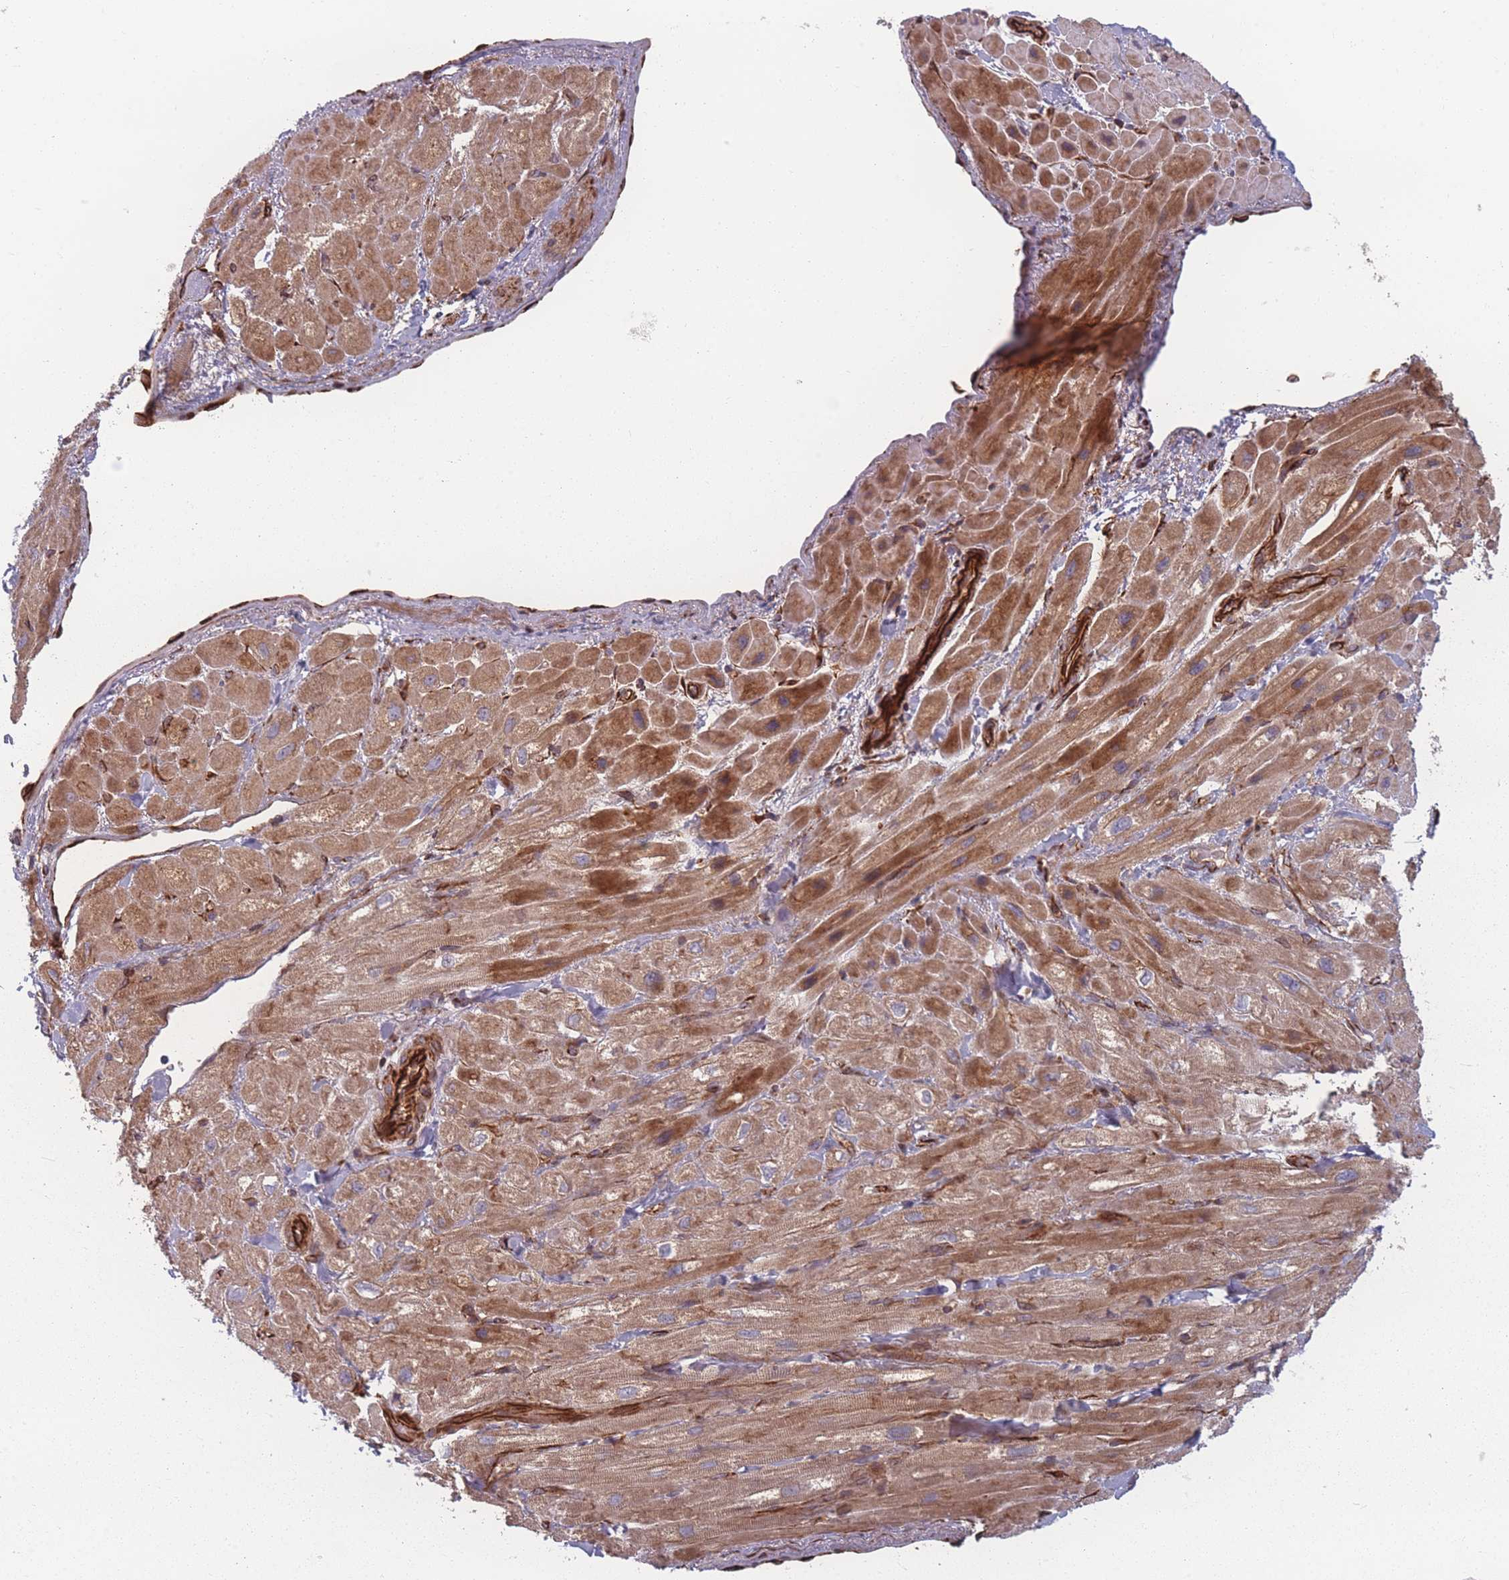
{"staining": {"intensity": "moderate", "quantity": ">75%", "location": "cytoplasmic/membranous"}, "tissue": "heart muscle", "cell_type": "Cardiomyocytes", "image_type": "normal", "snomed": [{"axis": "morphology", "description": "Normal tissue, NOS"}, {"axis": "topography", "description": "Heart"}], "caption": "DAB (3,3'-diaminobenzidine) immunohistochemical staining of normal heart muscle exhibits moderate cytoplasmic/membranous protein staining in approximately >75% of cardiomyocytes.", "gene": "EEF1AKMT2", "patient": {"sex": "male", "age": 65}}